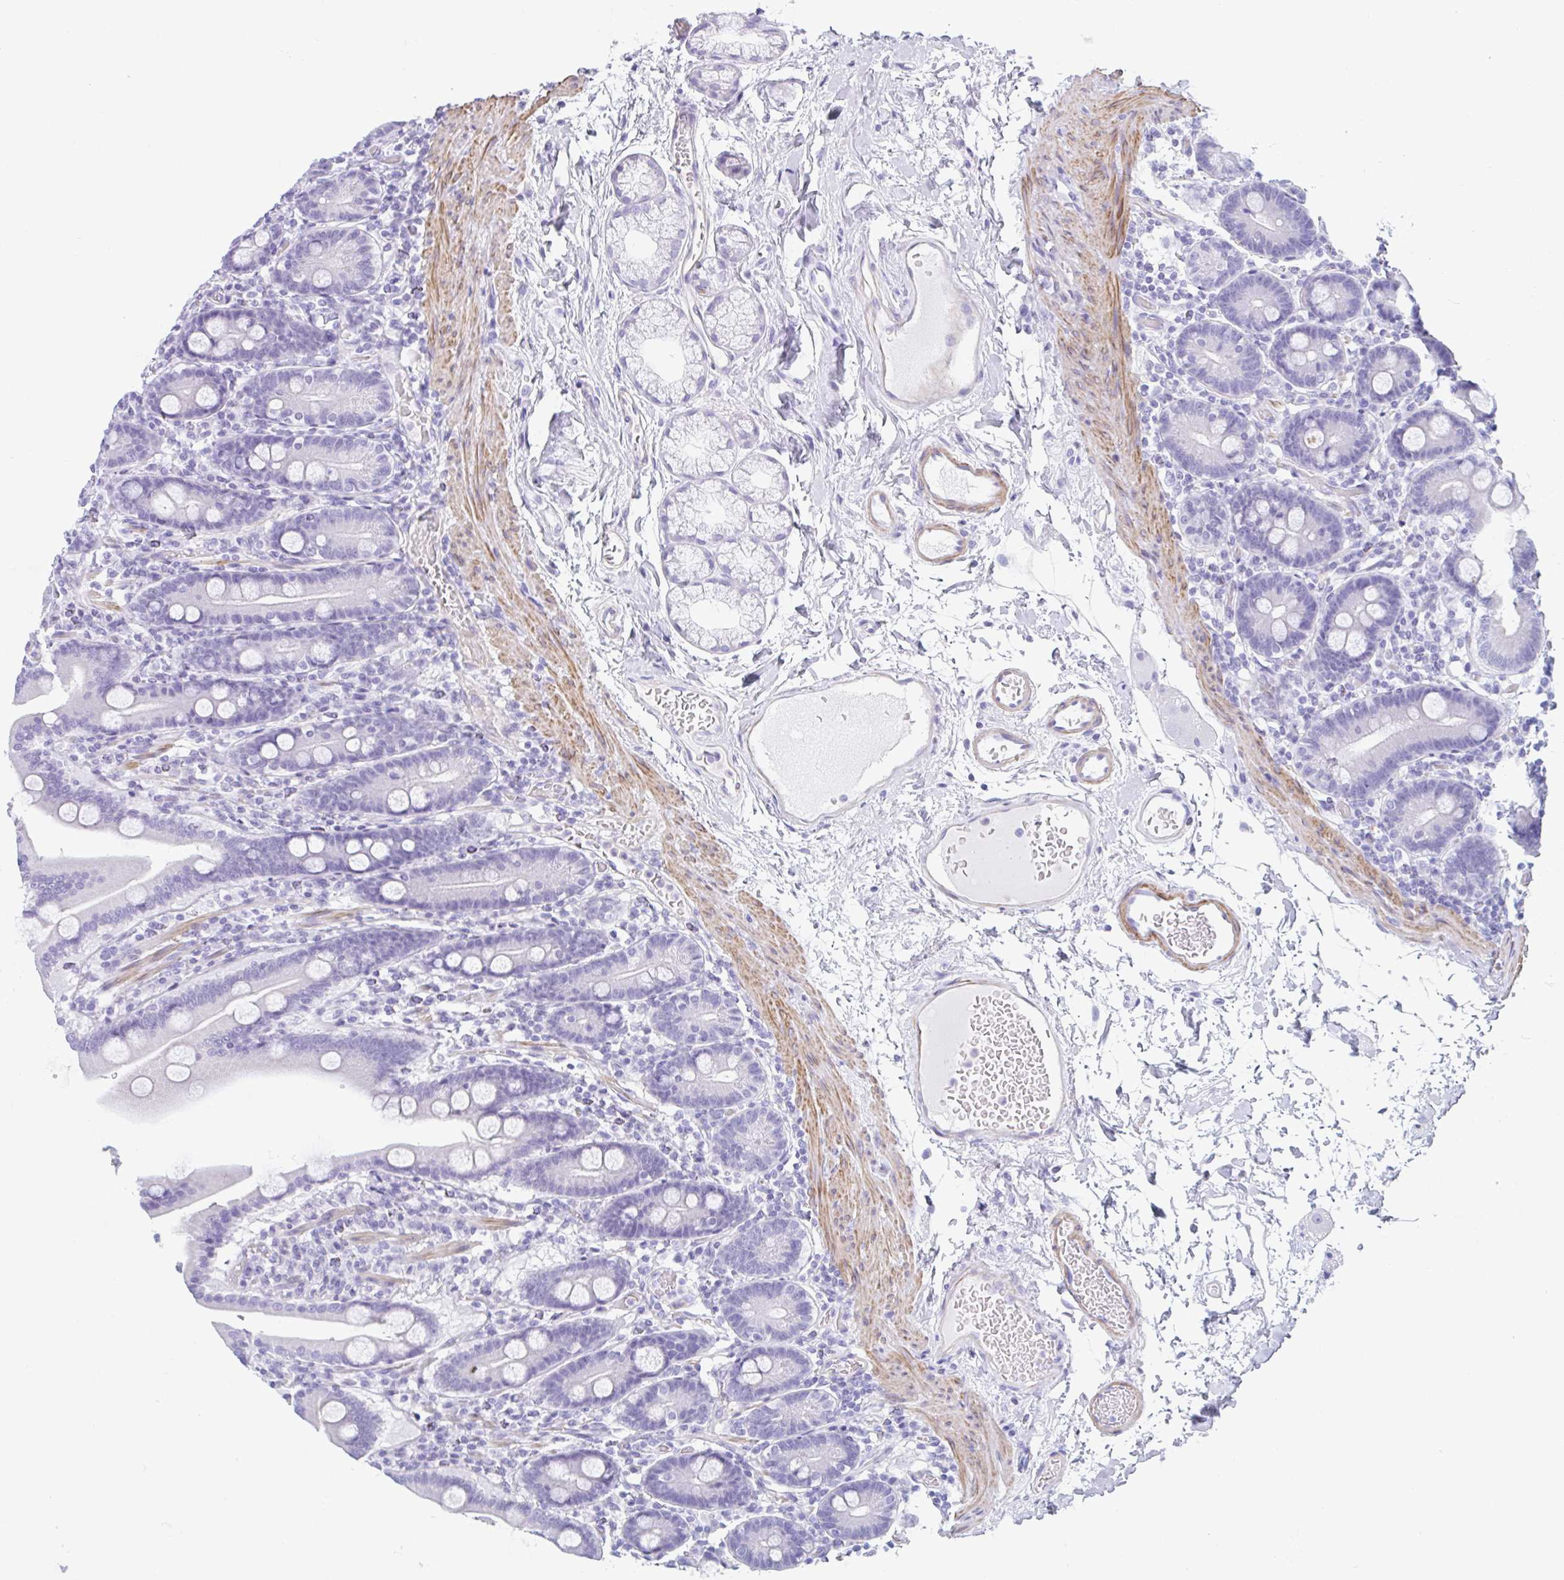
{"staining": {"intensity": "negative", "quantity": "none", "location": "none"}, "tissue": "duodenum", "cell_type": "Glandular cells", "image_type": "normal", "snomed": [{"axis": "morphology", "description": "Normal tissue, NOS"}, {"axis": "topography", "description": "Duodenum"}], "caption": "This histopathology image is of benign duodenum stained with IHC to label a protein in brown with the nuclei are counter-stained blue. There is no expression in glandular cells.", "gene": "TAS2R41", "patient": {"sex": "male", "age": 55}}